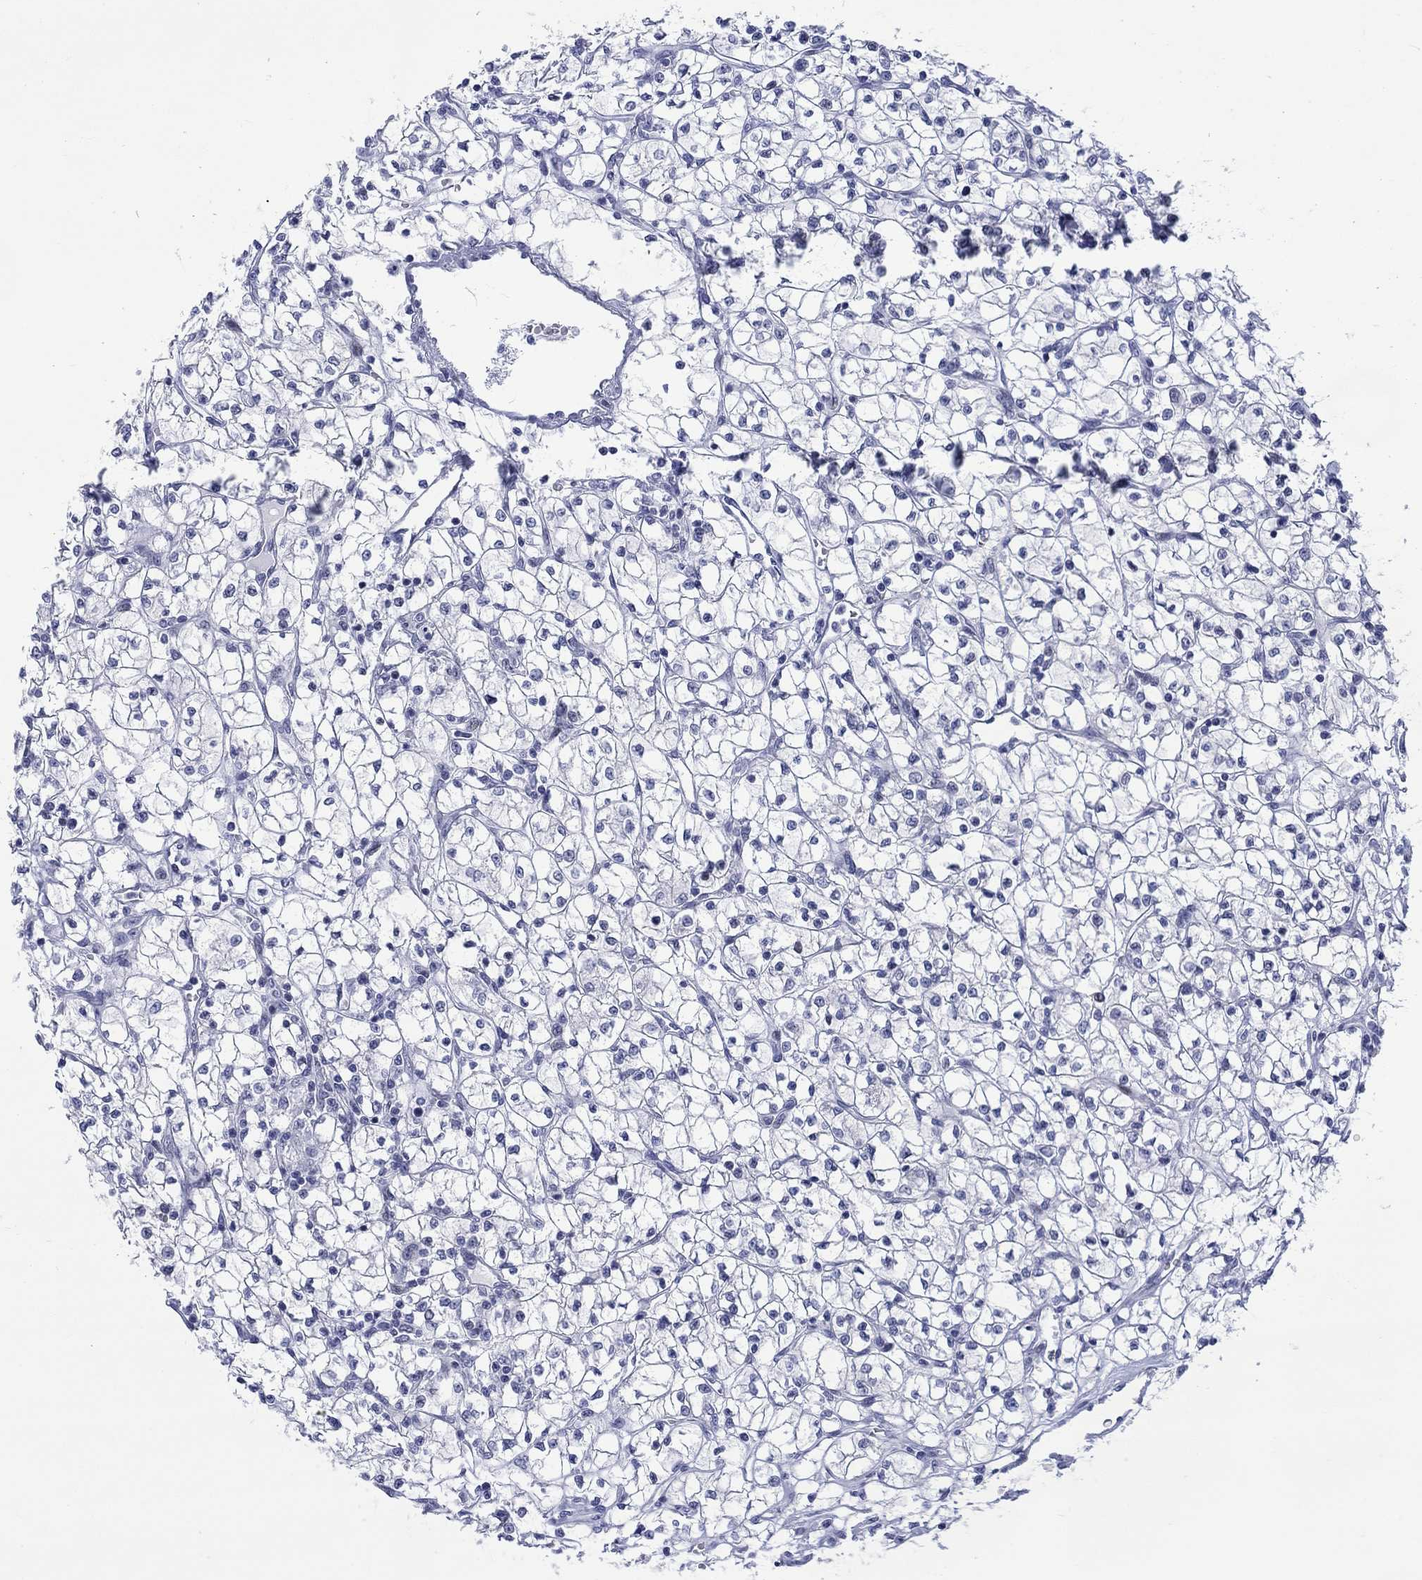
{"staining": {"intensity": "negative", "quantity": "none", "location": "none"}, "tissue": "renal cancer", "cell_type": "Tumor cells", "image_type": "cancer", "snomed": [{"axis": "morphology", "description": "Adenocarcinoma, NOS"}, {"axis": "topography", "description": "Kidney"}], "caption": "A high-resolution micrograph shows immunohistochemistry (IHC) staining of renal cancer, which reveals no significant positivity in tumor cells.", "gene": "CDCA2", "patient": {"sex": "female", "age": 64}}